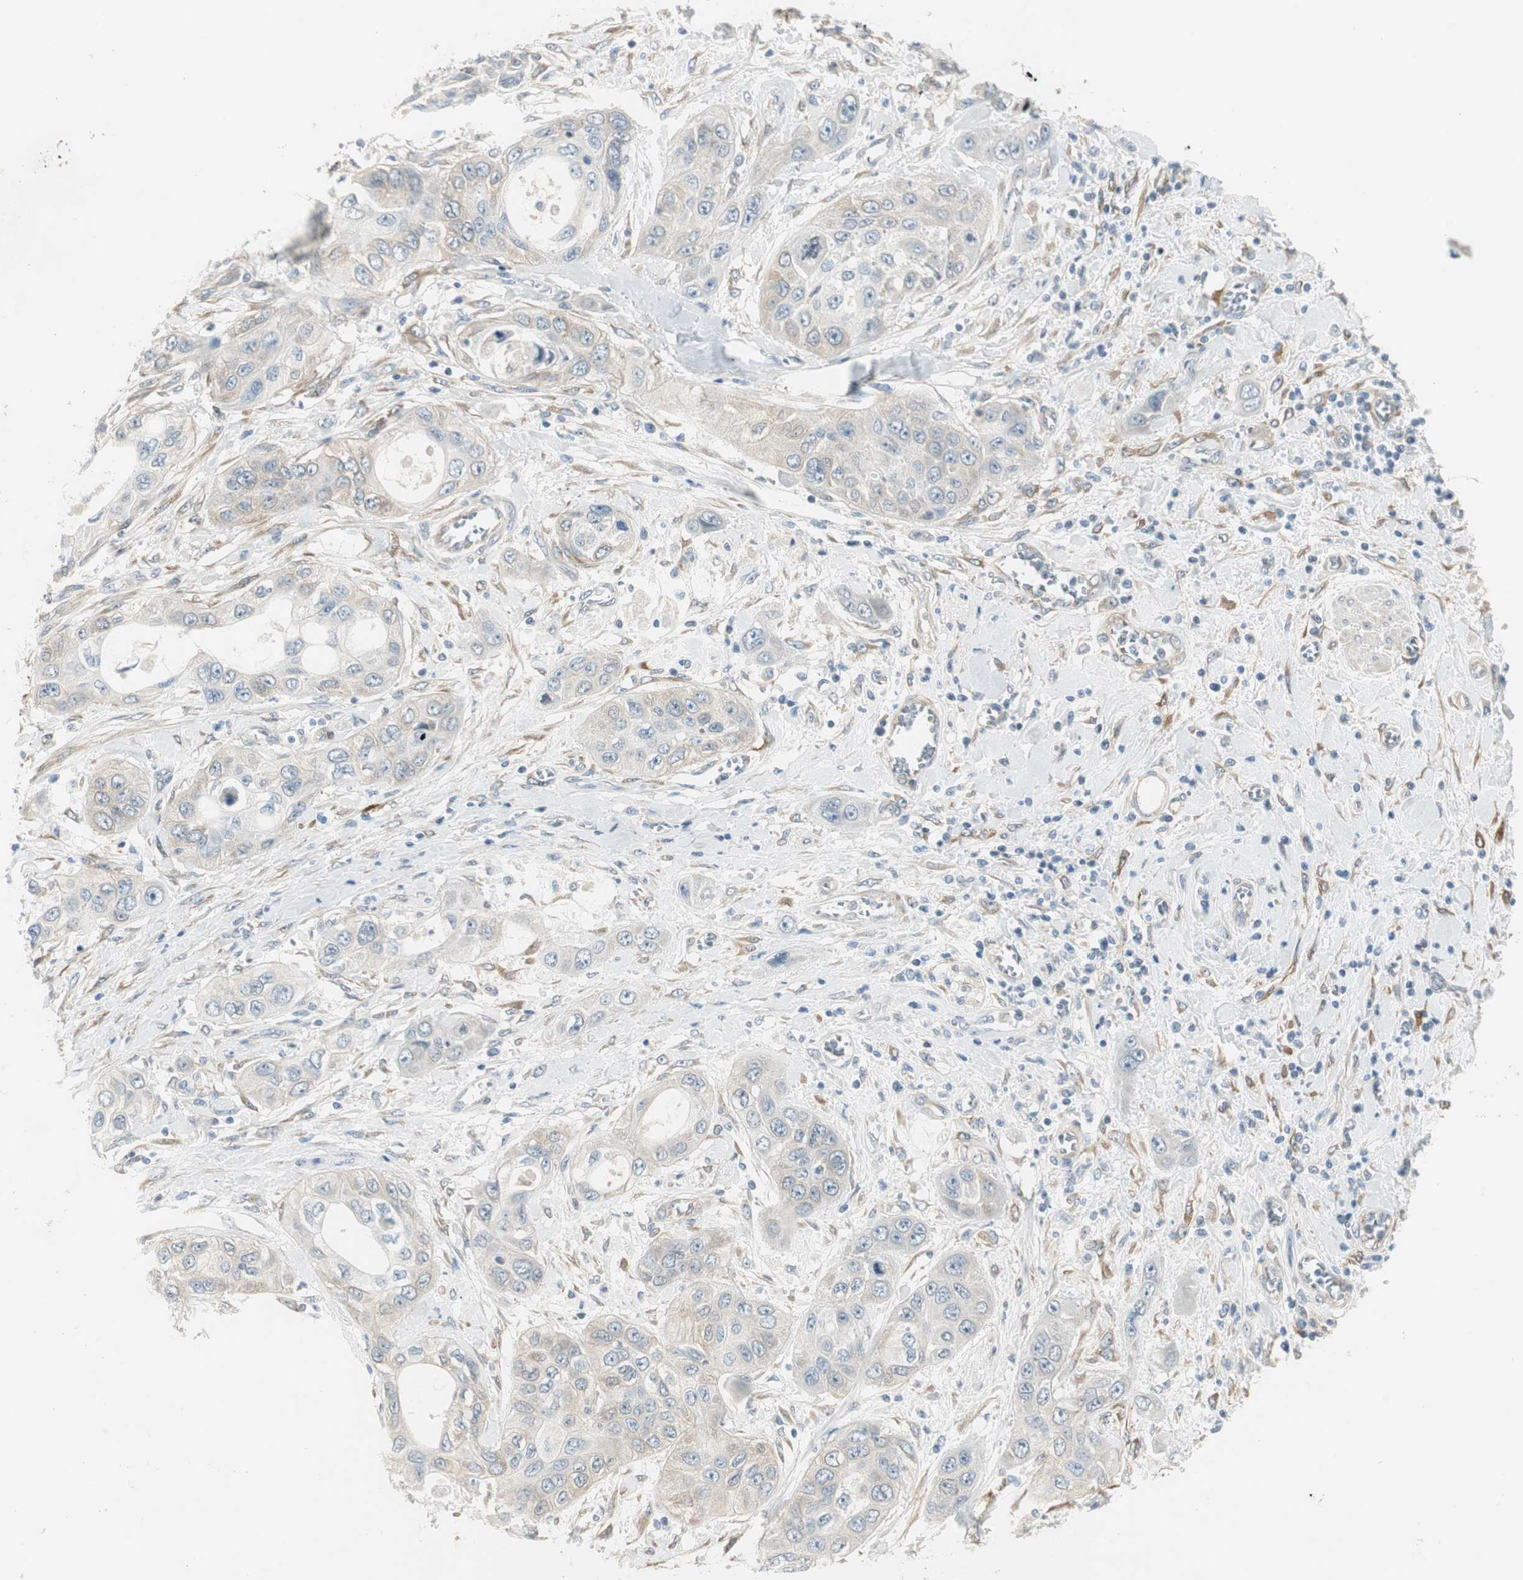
{"staining": {"intensity": "weak", "quantity": "<25%", "location": "cytoplasmic/membranous"}, "tissue": "pancreatic cancer", "cell_type": "Tumor cells", "image_type": "cancer", "snomed": [{"axis": "morphology", "description": "Adenocarcinoma, NOS"}, {"axis": "topography", "description": "Pancreas"}], "caption": "Immunohistochemistry photomicrograph of neoplastic tissue: pancreatic adenocarcinoma stained with DAB (3,3'-diaminobenzidine) demonstrates no significant protein positivity in tumor cells.", "gene": "STON1-GTF2A1L", "patient": {"sex": "female", "age": 70}}